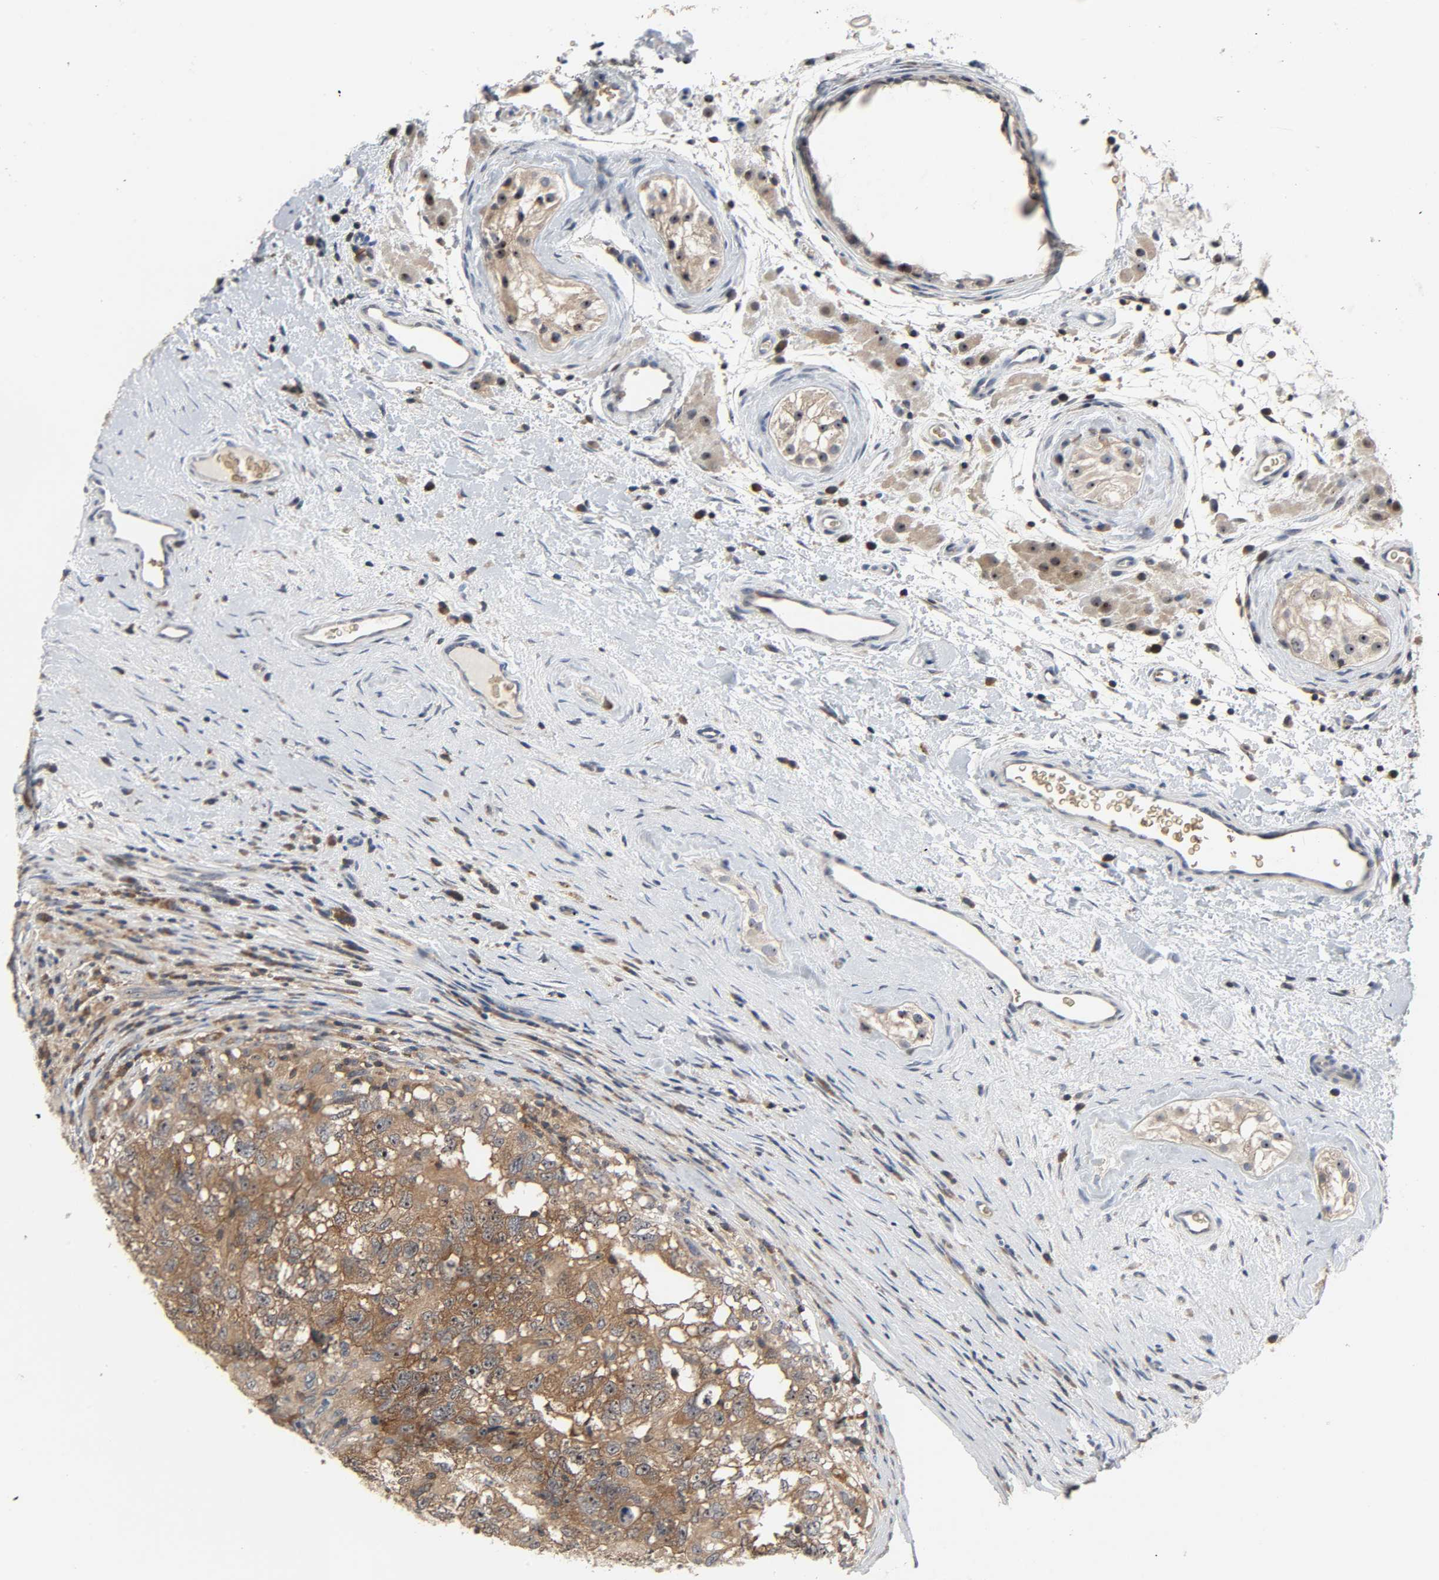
{"staining": {"intensity": "strong", "quantity": ">75%", "location": "cytoplasmic/membranous,nuclear"}, "tissue": "testis cancer", "cell_type": "Tumor cells", "image_type": "cancer", "snomed": [{"axis": "morphology", "description": "Carcinoma, Embryonal, NOS"}, {"axis": "topography", "description": "Testis"}], "caption": "Immunohistochemistry (IHC) staining of testis embryonal carcinoma, which reveals high levels of strong cytoplasmic/membranous and nuclear expression in about >75% of tumor cells indicating strong cytoplasmic/membranous and nuclear protein expression. The staining was performed using DAB (3,3'-diaminobenzidine) (brown) for protein detection and nuclei were counterstained in hematoxylin (blue).", "gene": "PLEKHA2", "patient": {"sex": "male", "age": 21}}